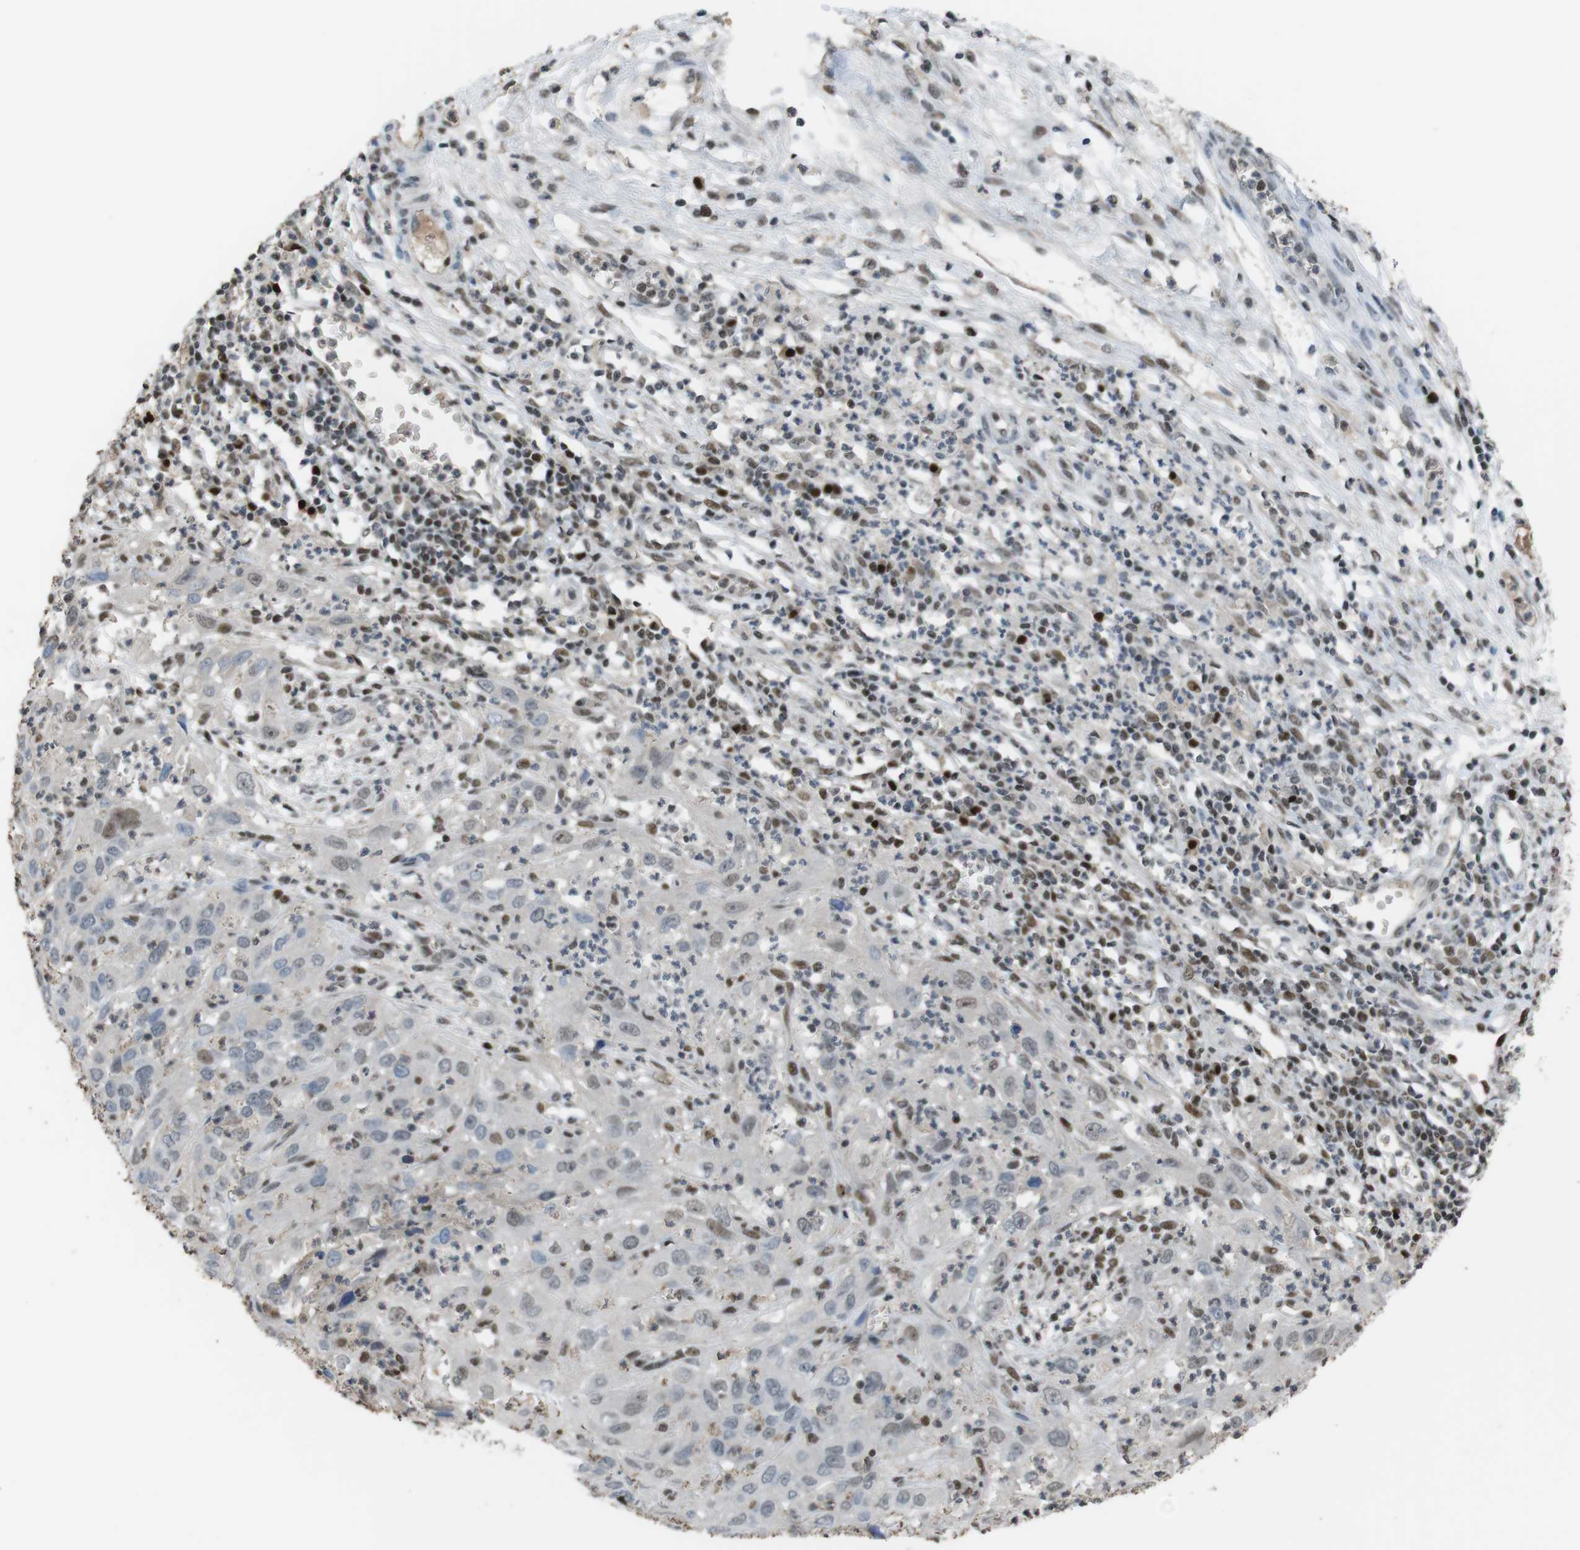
{"staining": {"intensity": "weak", "quantity": "25%-75%", "location": "nuclear"}, "tissue": "cervical cancer", "cell_type": "Tumor cells", "image_type": "cancer", "snomed": [{"axis": "morphology", "description": "Squamous cell carcinoma, NOS"}, {"axis": "topography", "description": "Cervix"}], "caption": "Tumor cells display low levels of weak nuclear staining in about 25%-75% of cells in human cervical cancer. (Brightfield microscopy of DAB IHC at high magnification).", "gene": "SUB1", "patient": {"sex": "female", "age": 32}}